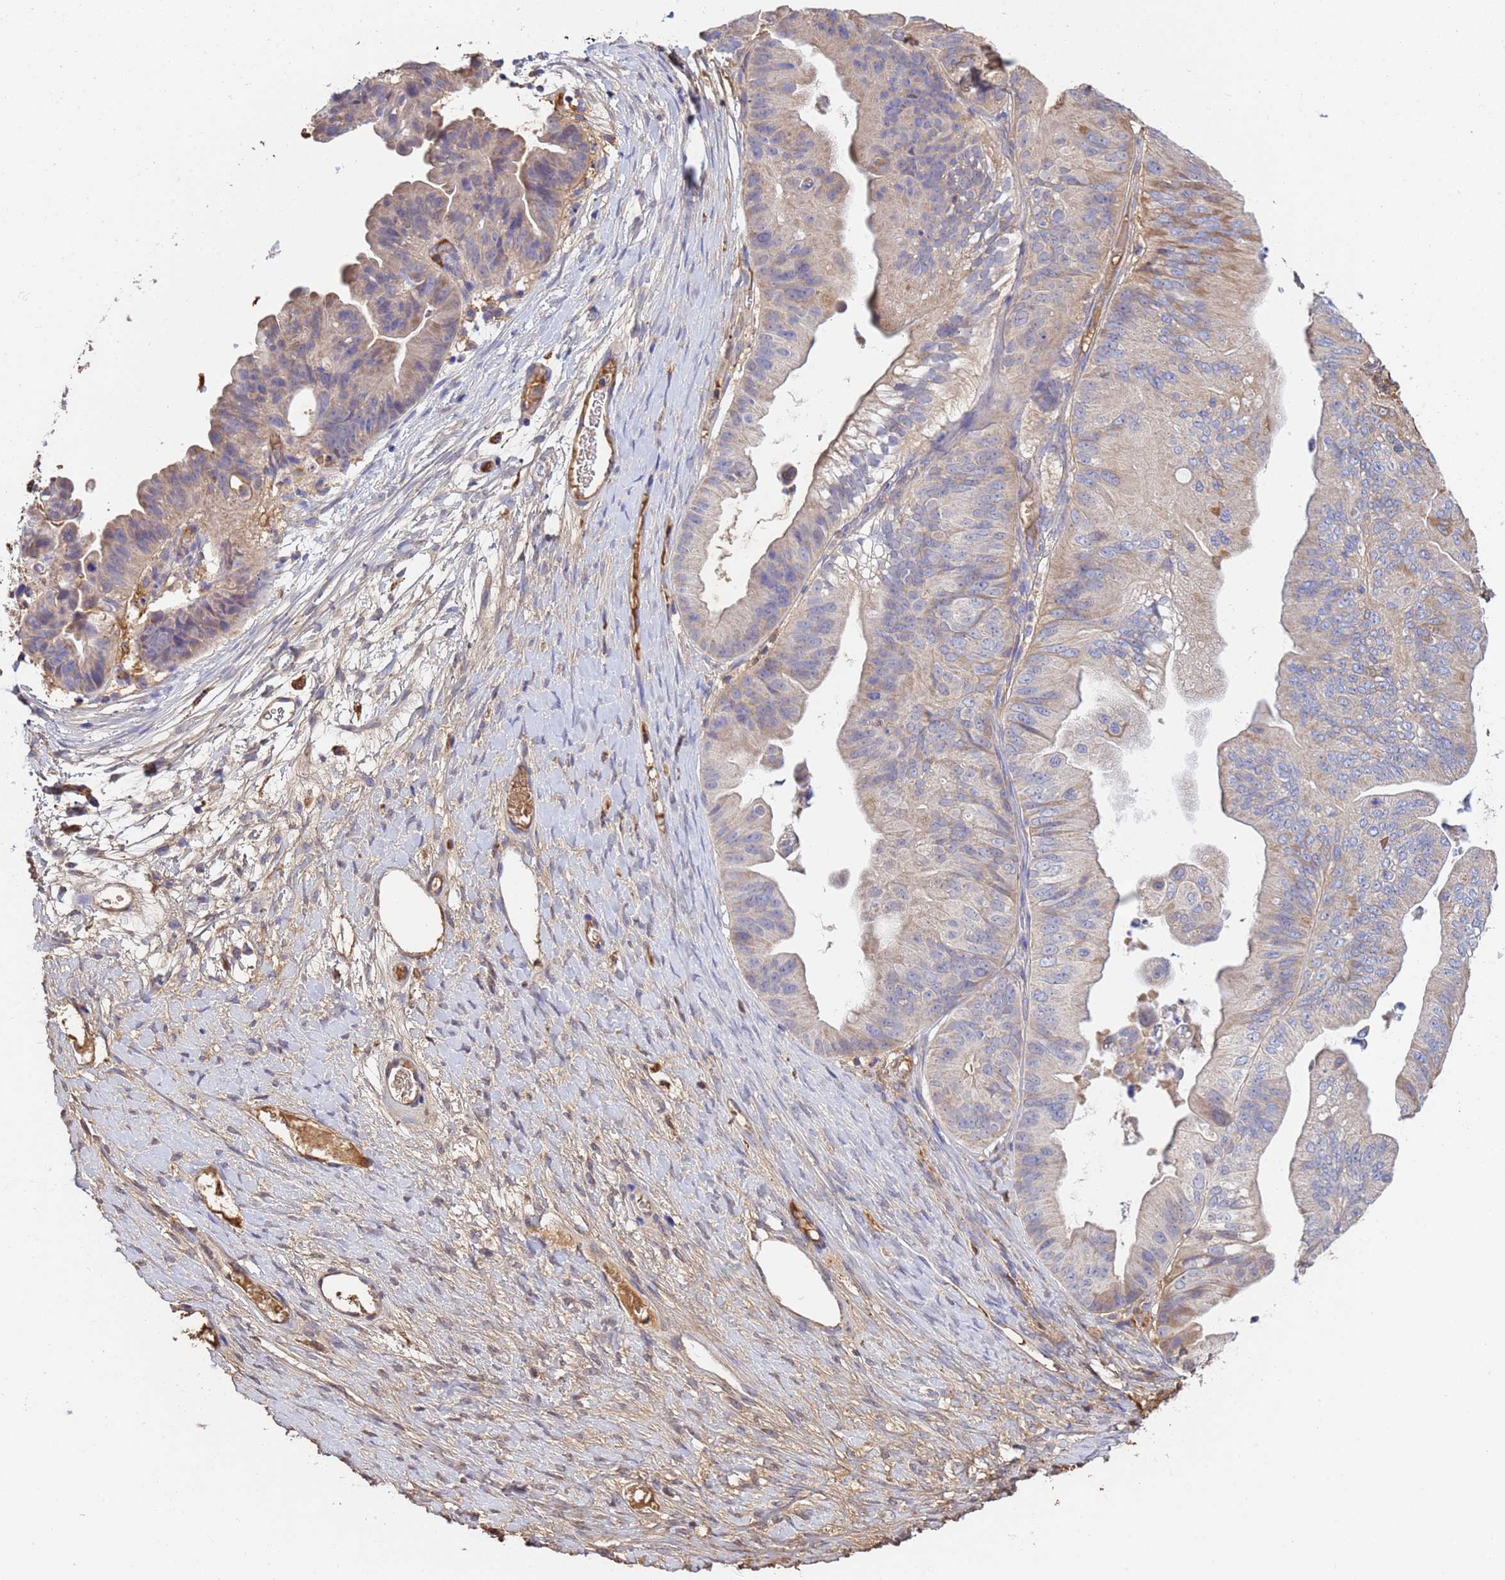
{"staining": {"intensity": "moderate", "quantity": "<25%", "location": "cytoplasmic/membranous"}, "tissue": "ovarian cancer", "cell_type": "Tumor cells", "image_type": "cancer", "snomed": [{"axis": "morphology", "description": "Cystadenocarcinoma, mucinous, NOS"}, {"axis": "topography", "description": "Ovary"}], "caption": "Moderate cytoplasmic/membranous protein positivity is identified in approximately <25% of tumor cells in ovarian cancer. (DAB (3,3'-diaminobenzidine) IHC, brown staining for protein, blue staining for nuclei).", "gene": "GLUD1", "patient": {"sex": "female", "age": 61}}